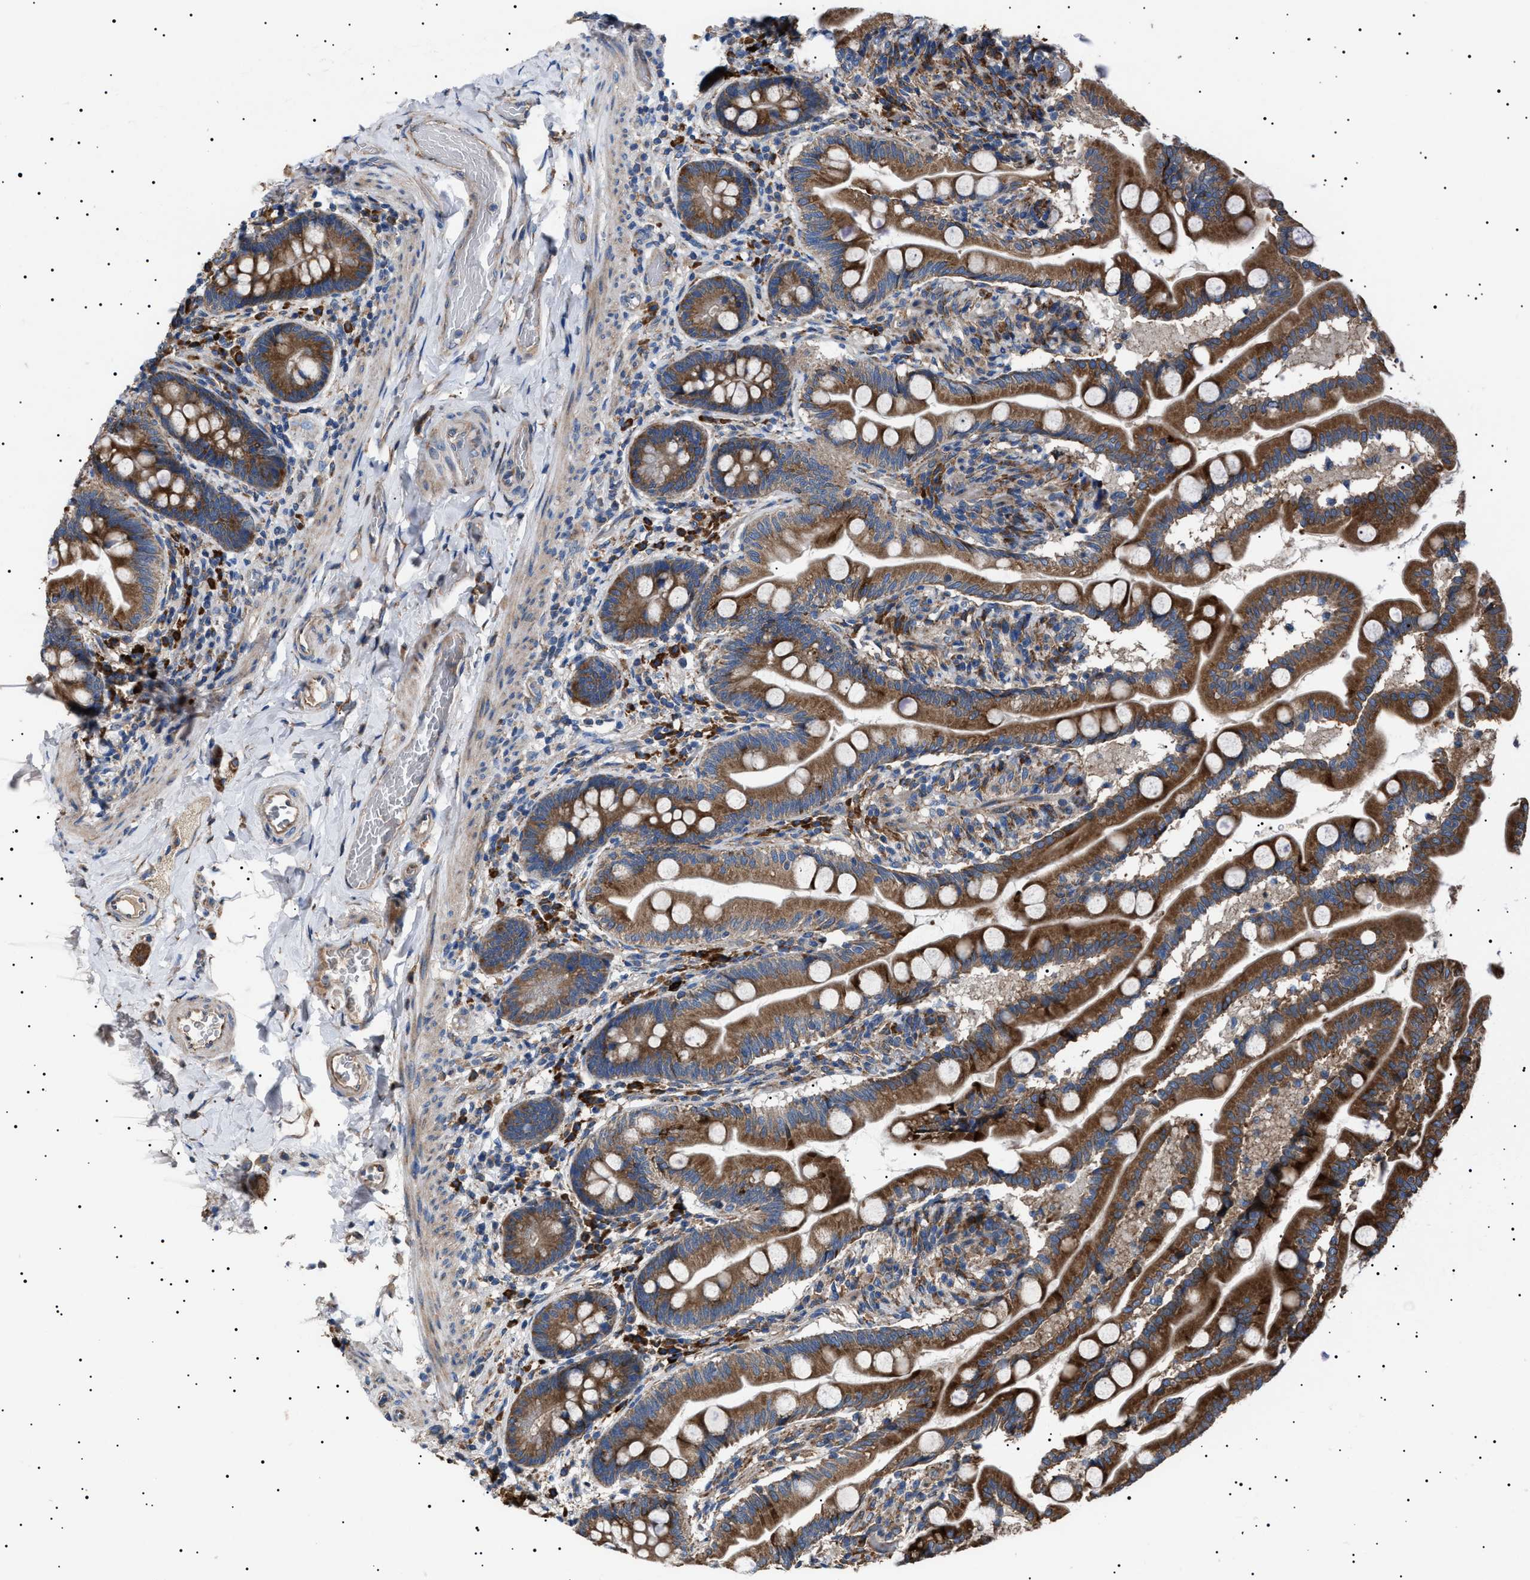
{"staining": {"intensity": "strong", "quantity": ">75%", "location": "cytoplasmic/membranous"}, "tissue": "small intestine", "cell_type": "Glandular cells", "image_type": "normal", "snomed": [{"axis": "morphology", "description": "Normal tissue, NOS"}, {"axis": "topography", "description": "Small intestine"}], "caption": "Immunohistochemistry micrograph of normal small intestine stained for a protein (brown), which reveals high levels of strong cytoplasmic/membranous expression in approximately >75% of glandular cells.", "gene": "TOP1MT", "patient": {"sex": "female", "age": 56}}